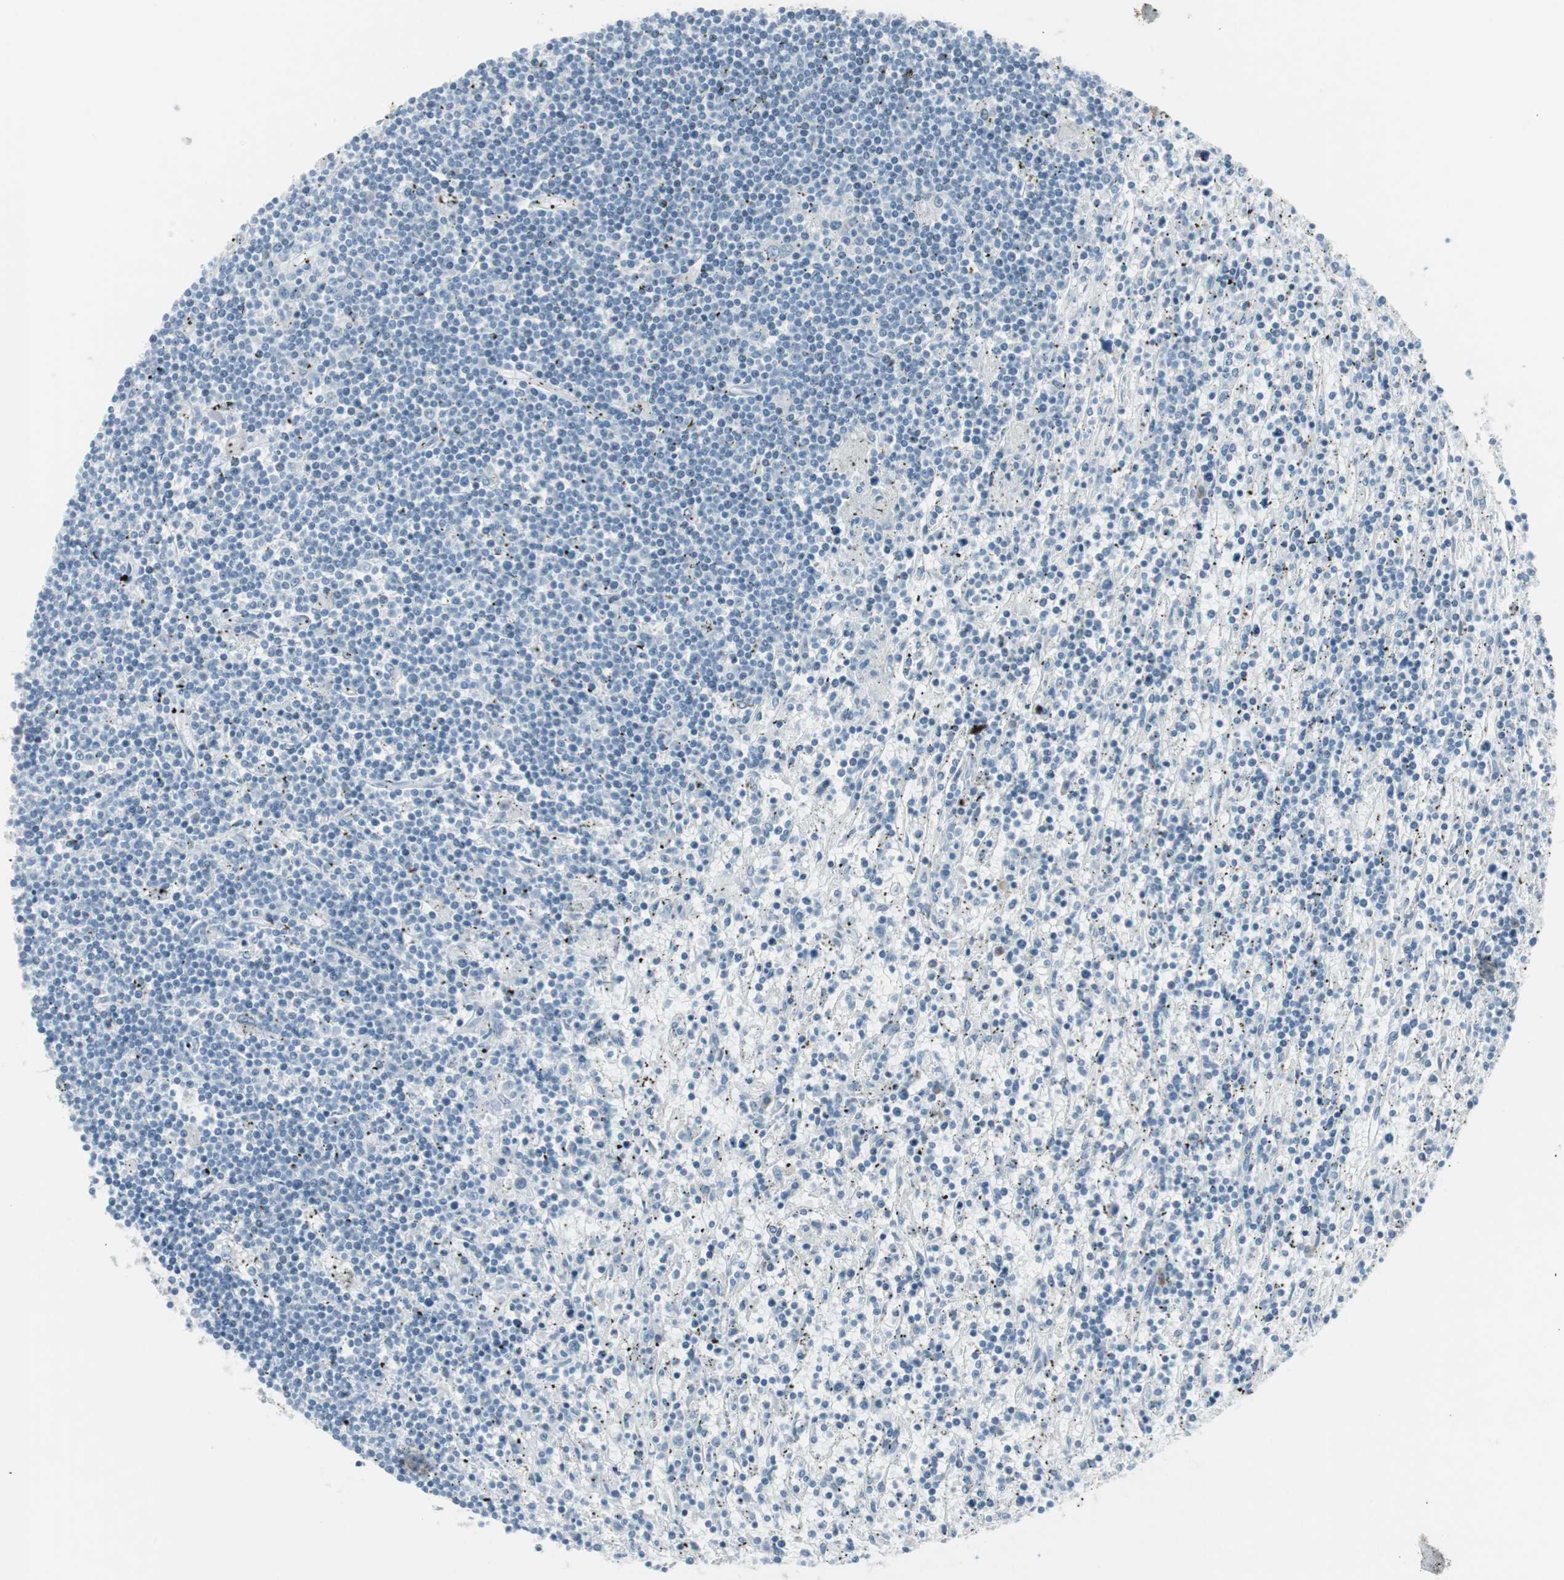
{"staining": {"intensity": "negative", "quantity": "none", "location": "none"}, "tissue": "lymphoma", "cell_type": "Tumor cells", "image_type": "cancer", "snomed": [{"axis": "morphology", "description": "Malignant lymphoma, non-Hodgkin's type, Low grade"}, {"axis": "topography", "description": "Spleen"}], "caption": "The histopathology image reveals no significant staining in tumor cells of low-grade malignant lymphoma, non-Hodgkin's type.", "gene": "AGR2", "patient": {"sex": "male", "age": 76}}